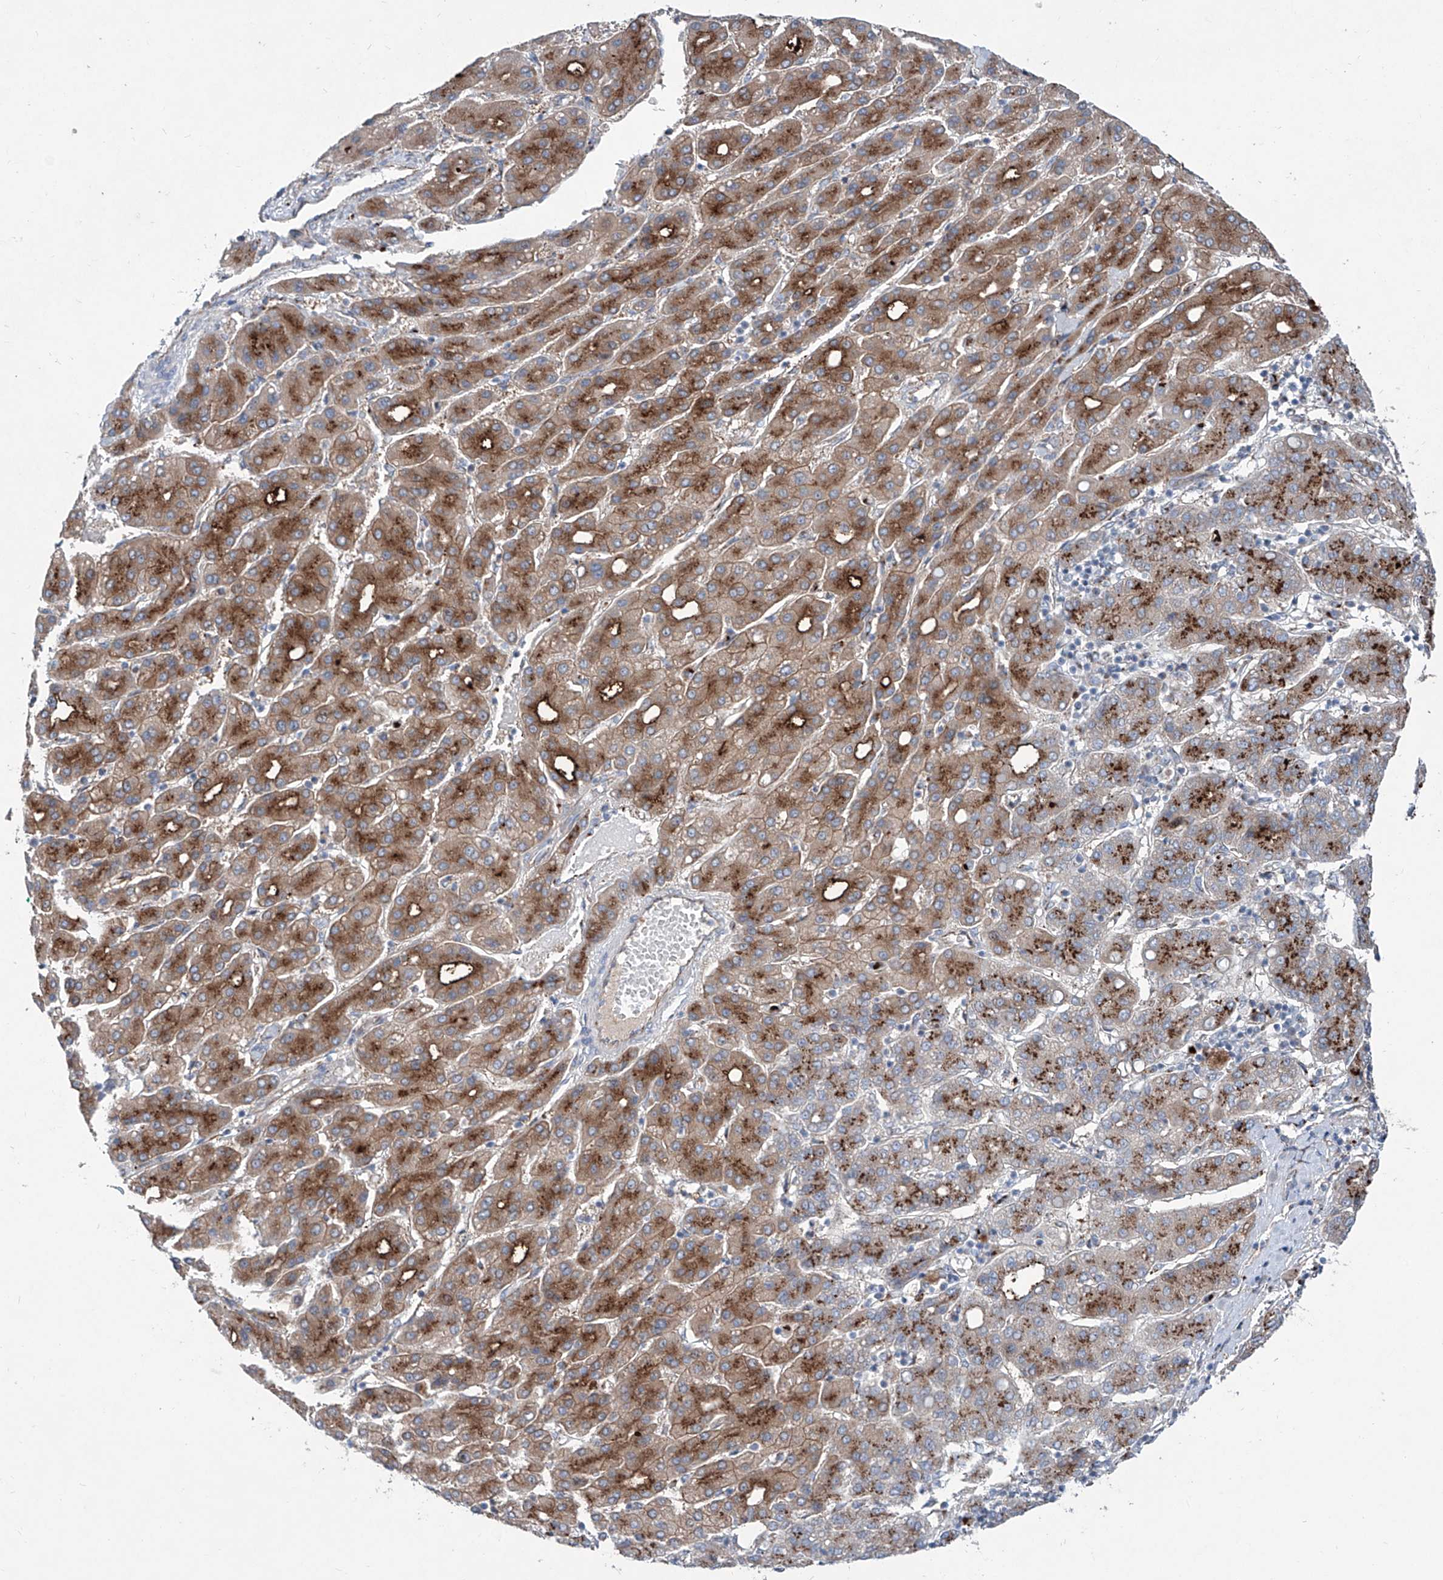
{"staining": {"intensity": "moderate", "quantity": ">75%", "location": "cytoplasmic/membranous"}, "tissue": "liver cancer", "cell_type": "Tumor cells", "image_type": "cancer", "snomed": [{"axis": "morphology", "description": "Carcinoma, Hepatocellular, NOS"}, {"axis": "topography", "description": "Liver"}], "caption": "Liver cancer (hepatocellular carcinoma) tissue demonstrates moderate cytoplasmic/membranous staining in about >75% of tumor cells, visualized by immunohistochemistry. Using DAB (brown) and hematoxylin (blue) stains, captured at high magnification using brightfield microscopy.", "gene": "CDH5", "patient": {"sex": "male", "age": 65}}